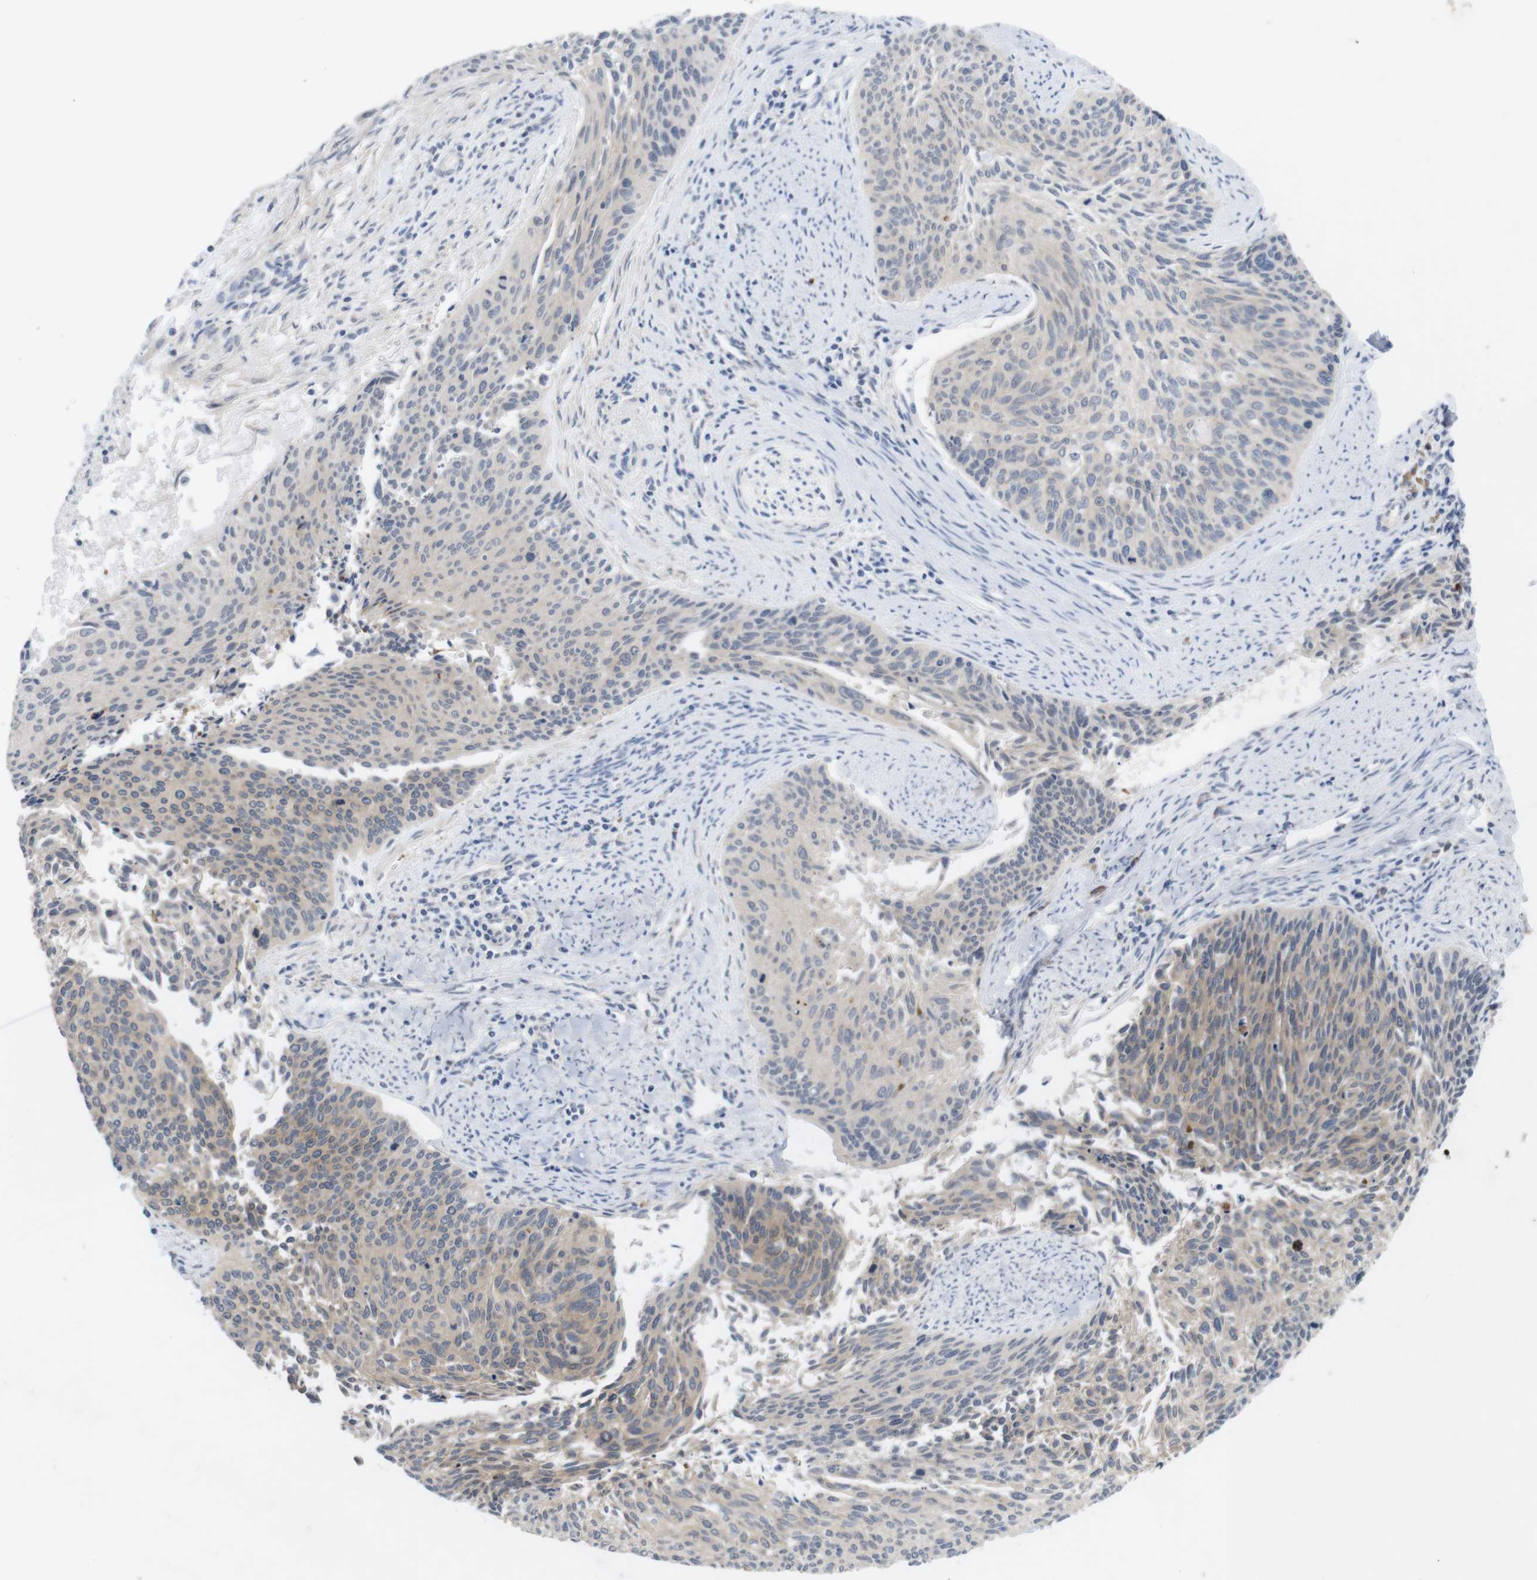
{"staining": {"intensity": "moderate", "quantity": "<25%", "location": "cytoplasmic/membranous"}, "tissue": "cervical cancer", "cell_type": "Tumor cells", "image_type": "cancer", "snomed": [{"axis": "morphology", "description": "Squamous cell carcinoma, NOS"}, {"axis": "topography", "description": "Cervix"}], "caption": "Cervical cancer (squamous cell carcinoma) tissue exhibits moderate cytoplasmic/membranous expression in about <25% of tumor cells", "gene": "BCAR3", "patient": {"sex": "female", "age": 55}}